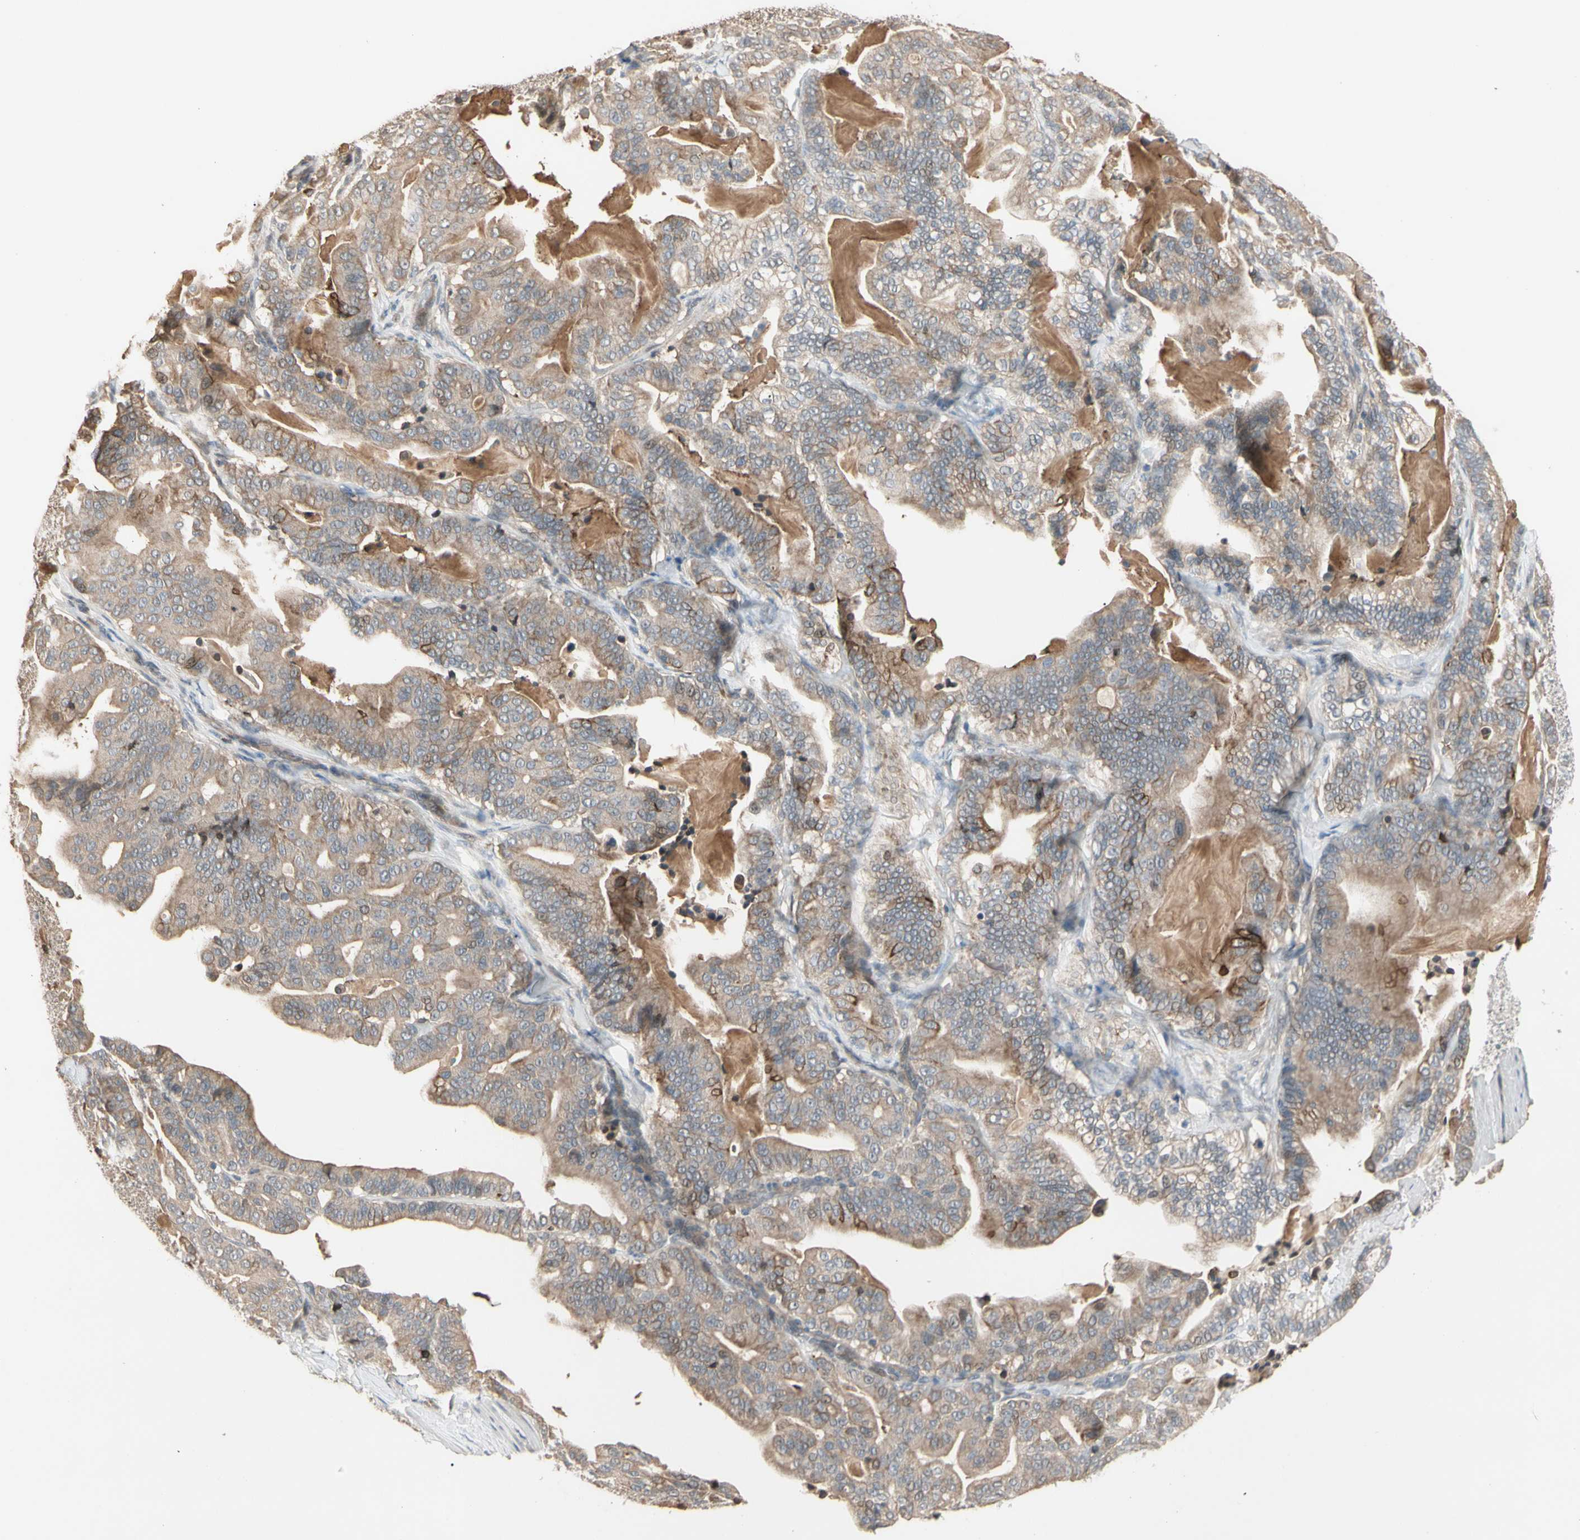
{"staining": {"intensity": "weak", "quantity": ">75%", "location": "cytoplasmic/membranous"}, "tissue": "pancreatic cancer", "cell_type": "Tumor cells", "image_type": "cancer", "snomed": [{"axis": "morphology", "description": "Adenocarcinoma, NOS"}, {"axis": "topography", "description": "Pancreas"}], "caption": "Protein analysis of pancreatic cancer (adenocarcinoma) tissue displays weak cytoplasmic/membranous staining in approximately >75% of tumor cells.", "gene": "ATG4C", "patient": {"sex": "male", "age": 63}}